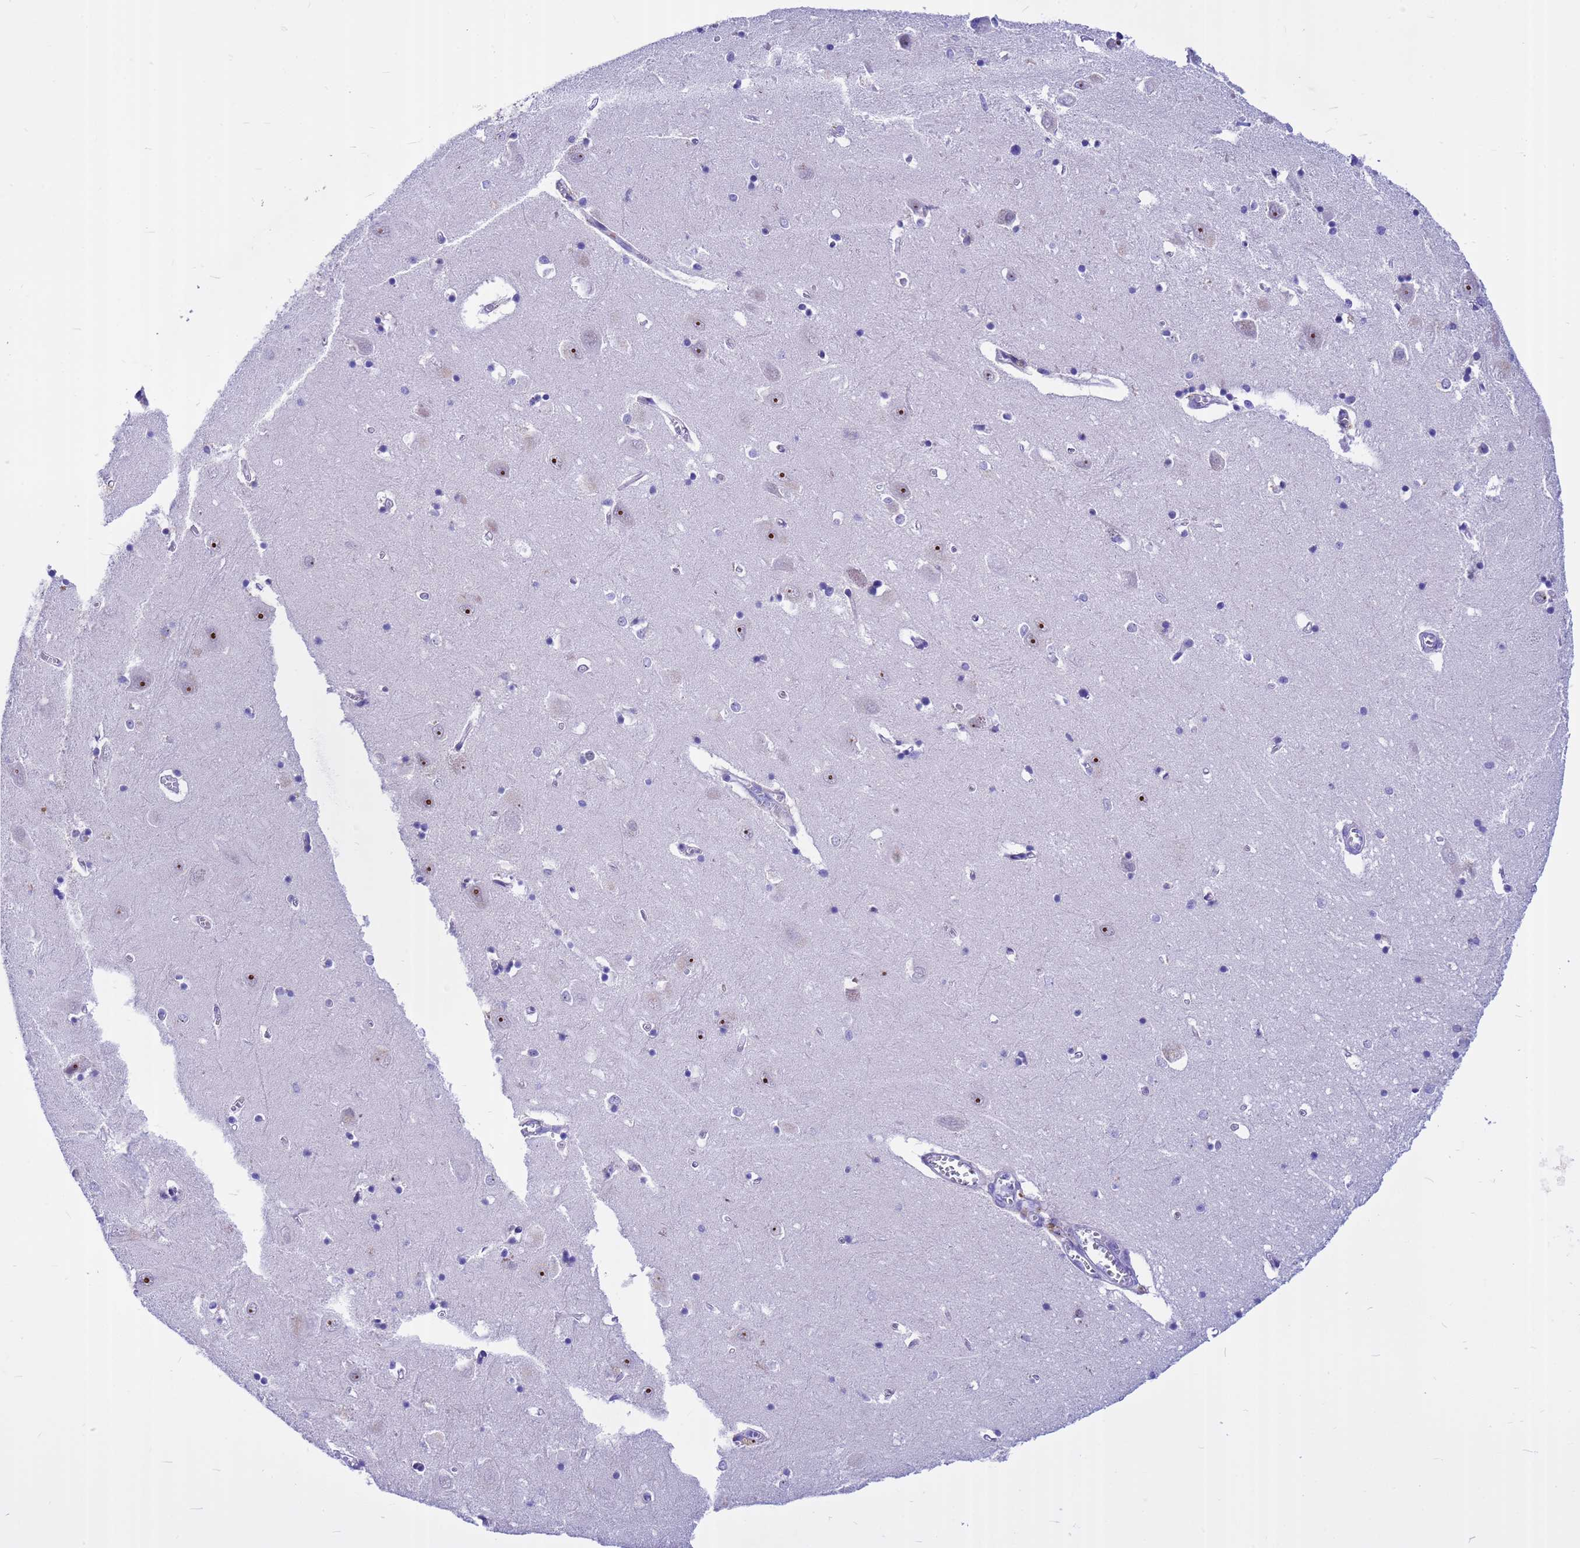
{"staining": {"intensity": "negative", "quantity": "none", "location": "none"}, "tissue": "hippocampus", "cell_type": "Glial cells", "image_type": "normal", "snomed": [{"axis": "morphology", "description": "Normal tissue, NOS"}, {"axis": "topography", "description": "Hippocampus"}], "caption": "Human hippocampus stained for a protein using immunohistochemistry (IHC) exhibits no expression in glial cells.", "gene": "DMRTC2", "patient": {"sex": "male", "age": 70}}